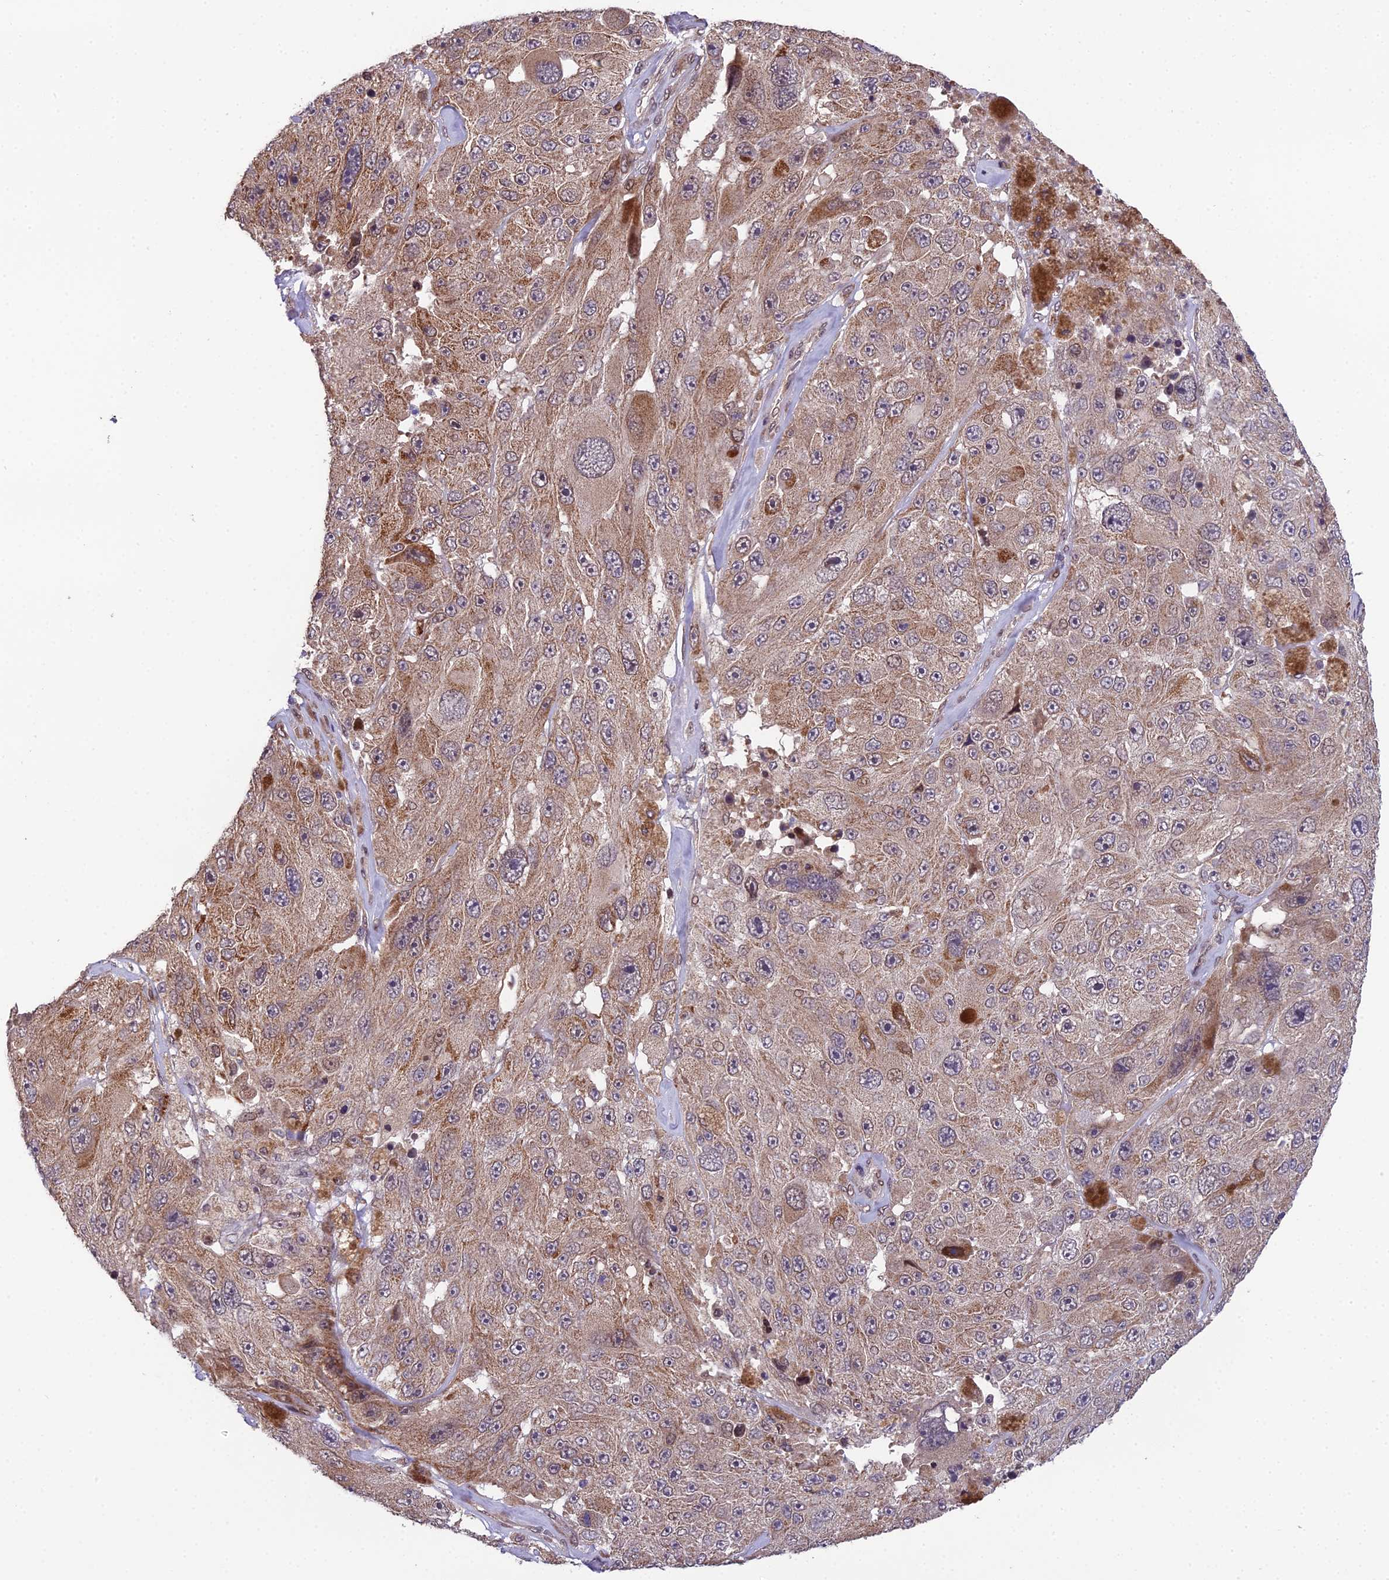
{"staining": {"intensity": "moderate", "quantity": ">75%", "location": "cytoplasmic/membranous,nuclear"}, "tissue": "melanoma", "cell_type": "Tumor cells", "image_type": "cancer", "snomed": [{"axis": "morphology", "description": "Malignant melanoma, Metastatic site"}, {"axis": "topography", "description": "Lymph node"}], "caption": "An image of melanoma stained for a protein exhibits moderate cytoplasmic/membranous and nuclear brown staining in tumor cells. The staining was performed using DAB (3,3'-diaminobenzidine), with brown indicating positive protein expression. Nuclei are stained blue with hematoxylin.", "gene": "CYP2R1", "patient": {"sex": "male", "age": 62}}